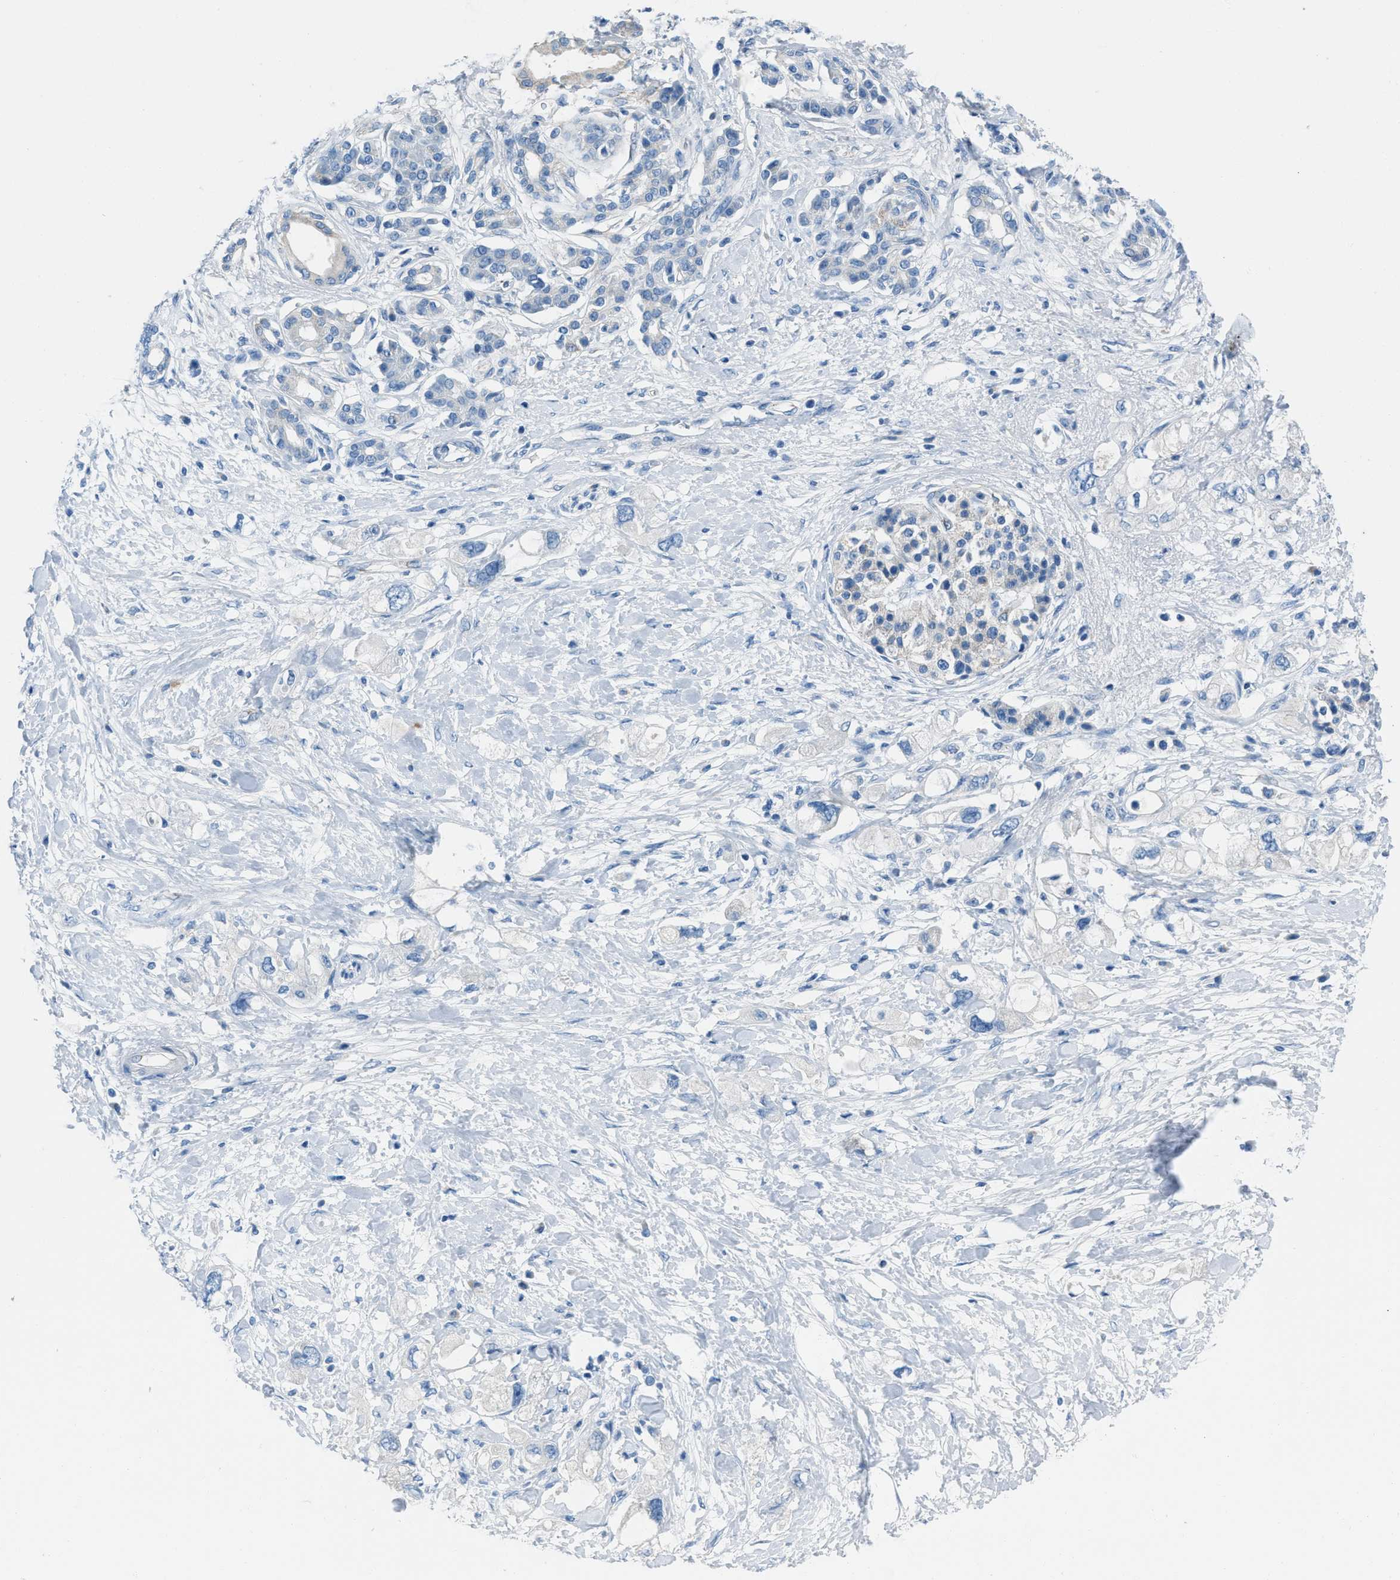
{"staining": {"intensity": "negative", "quantity": "none", "location": "none"}, "tissue": "pancreatic cancer", "cell_type": "Tumor cells", "image_type": "cancer", "snomed": [{"axis": "morphology", "description": "Adenocarcinoma, NOS"}, {"axis": "topography", "description": "Pancreas"}], "caption": "The image exhibits no significant positivity in tumor cells of pancreatic adenocarcinoma.", "gene": "AMACR", "patient": {"sex": "female", "age": 56}}